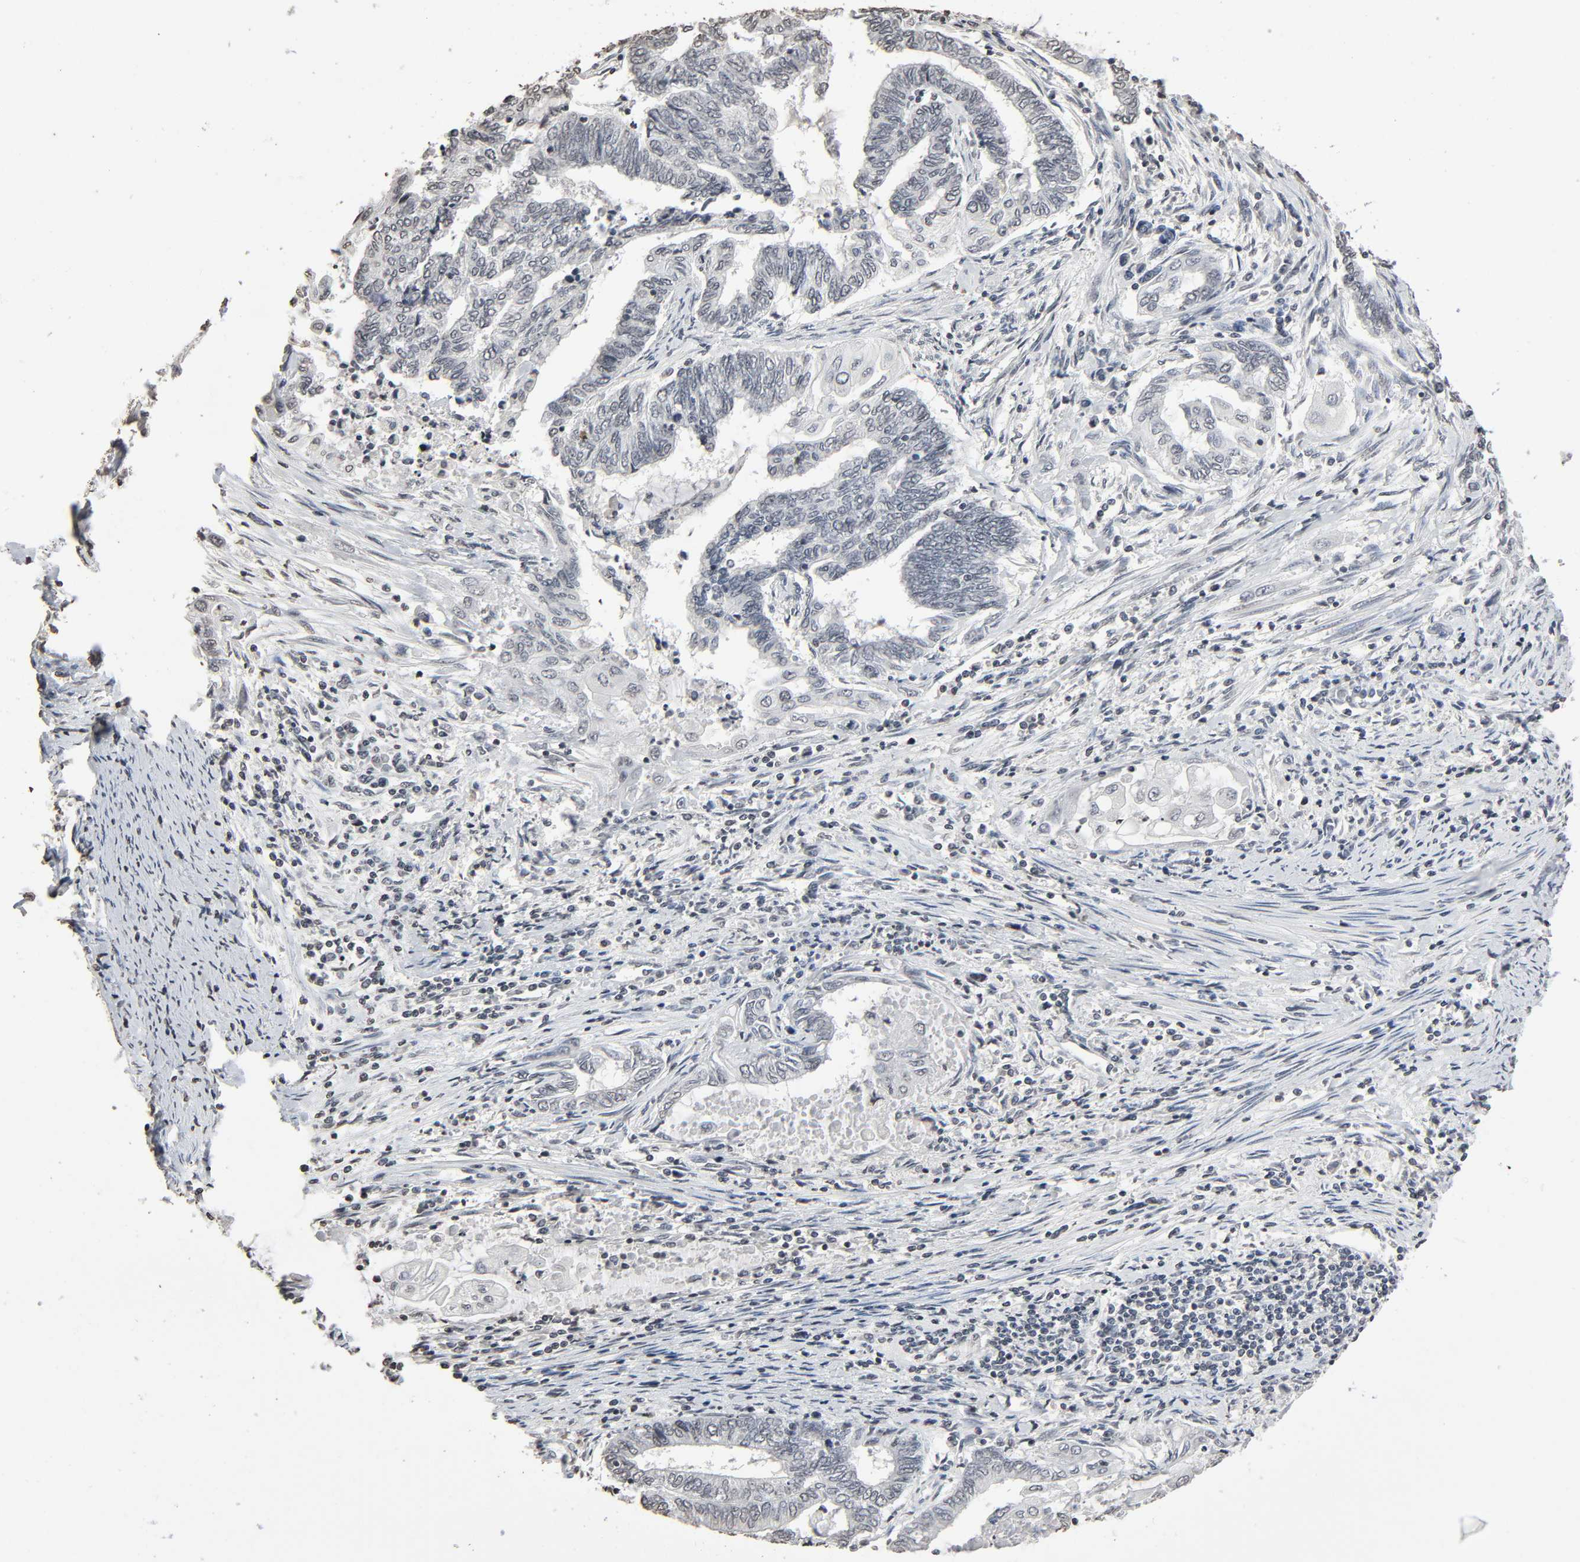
{"staining": {"intensity": "negative", "quantity": "none", "location": "none"}, "tissue": "endometrial cancer", "cell_type": "Tumor cells", "image_type": "cancer", "snomed": [{"axis": "morphology", "description": "Adenocarcinoma, NOS"}, {"axis": "topography", "description": "Uterus"}, {"axis": "topography", "description": "Endometrium"}], "caption": "Immunohistochemistry image of neoplastic tissue: endometrial cancer stained with DAB (3,3'-diaminobenzidine) shows no significant protein staining in tumor cells.", "gene": "STK4", "patient": {"sex": "female", "age": 70}}